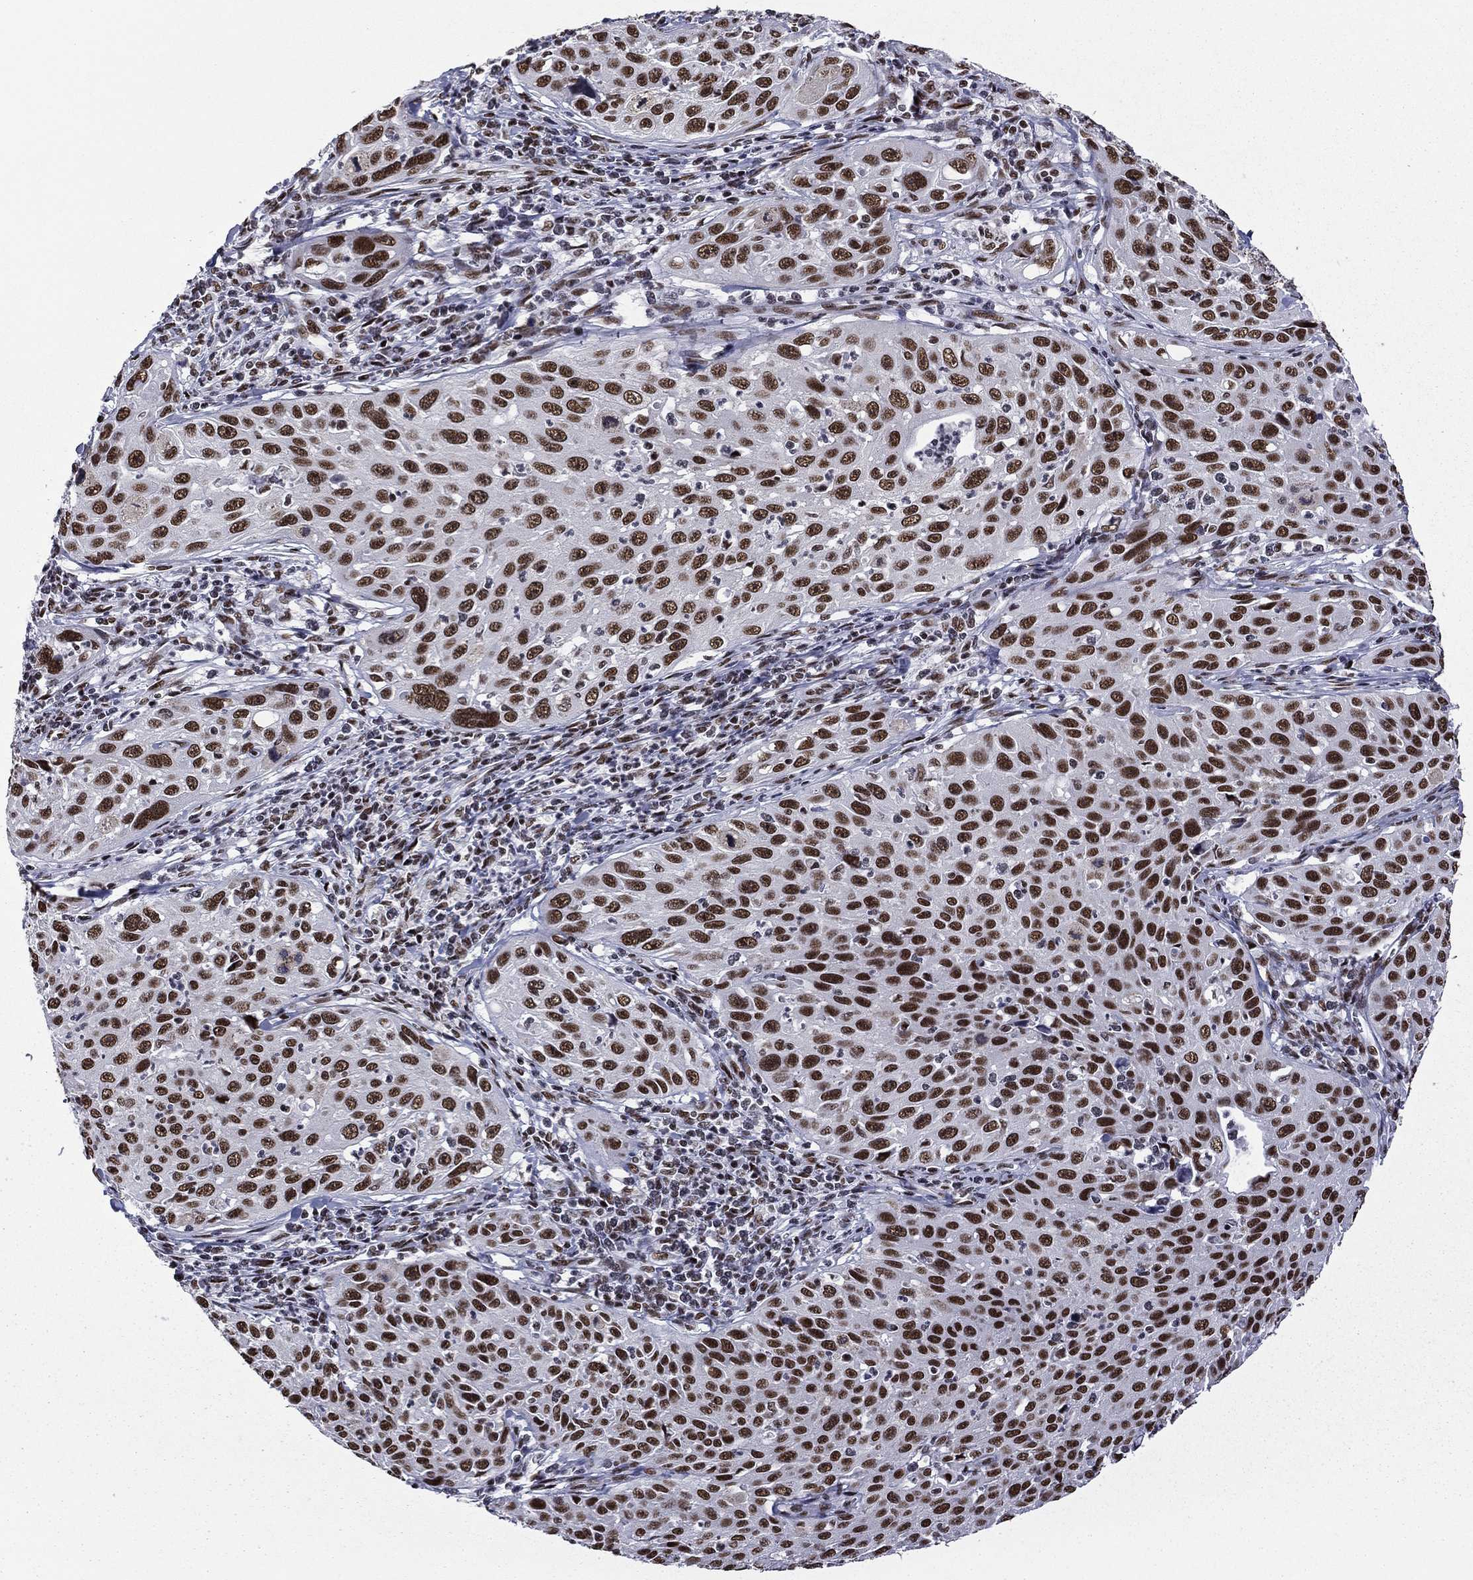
{"staining": {"intensity": "strong", "quantity": ">75%", "location": "nuclear"}, "tissue": "cervical cancer", "cell_type": "Tumor cells", "image_type": "cancer", "snomed": [{"axis": "morphology", "description": "Squamous cell carcinoma, NOS"}, {"axis": "topography", "description": "Cervix"}], "caption": "Strong nuclear positivity for a protein is appreciated in approximately >75% of tumor cells of squamous cell carcinoma (cervical) using IHC.", "gene": "ETV5", "patient": {"sex": "female", "age": 26}}